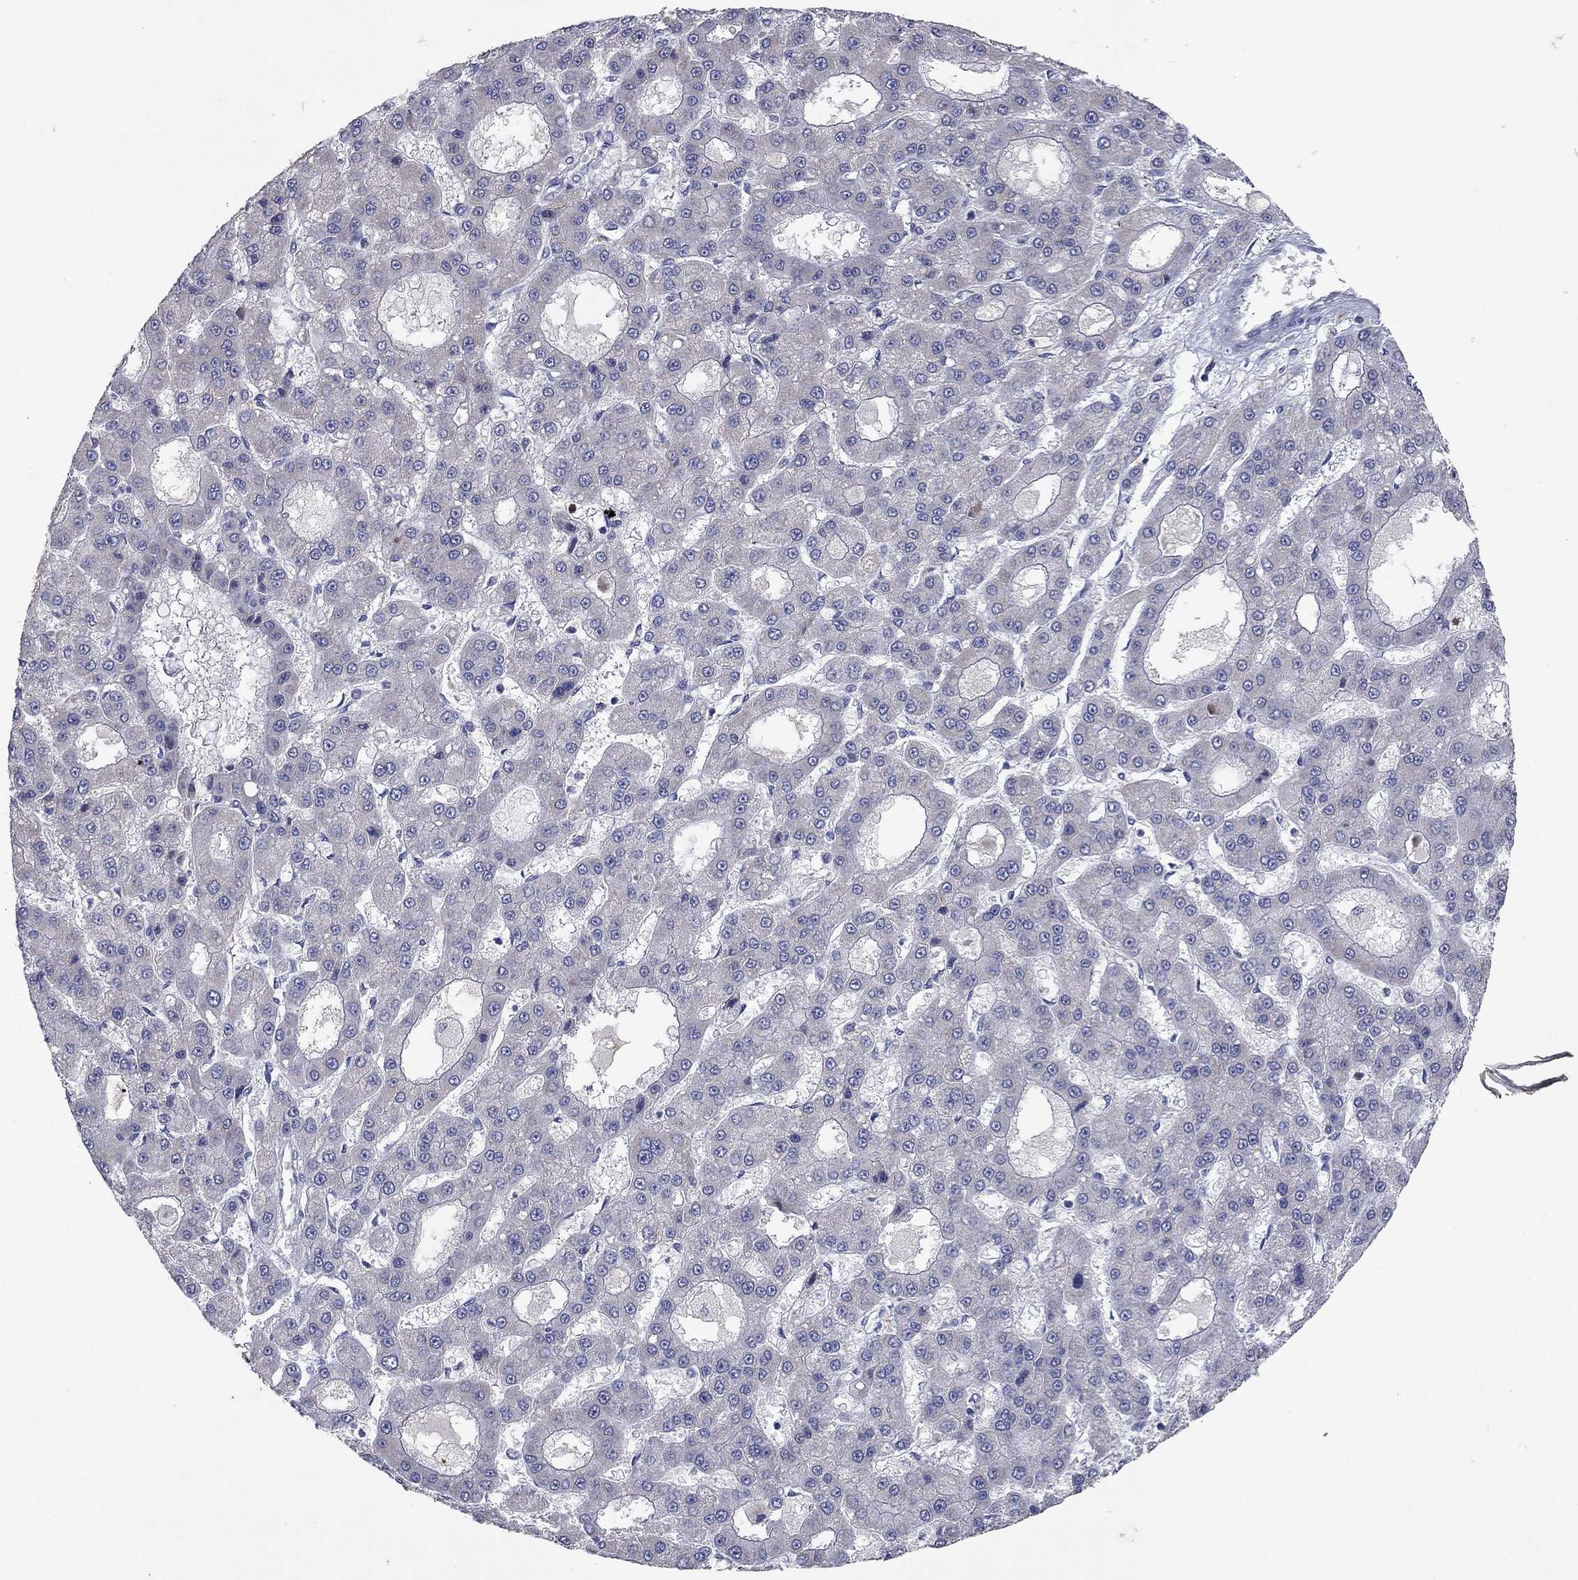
{"staining": {"intensity": "negative", "quantity": "none", "location": "none"}, "tissue": "liver cancer", "cell_type": "Tumor cells", "image_type": "cancer", "snomed": [{"axis": "morphology", "description": "Carcinoma, Hepatocellular, NOS"}, {"axis": "topography", "description": "Liver"}], "caption": "There is no significant positivity in tumor cells of liver cancer (hepatocellular carcinoma). (Stains: DAB immunohistochemistry (IHC) with hematoxylin counter stain, Microscopy: brightfield microscopy at high magnification).", "gene": "PTGDS", "patient": {"sex": "male", "age": 70}}